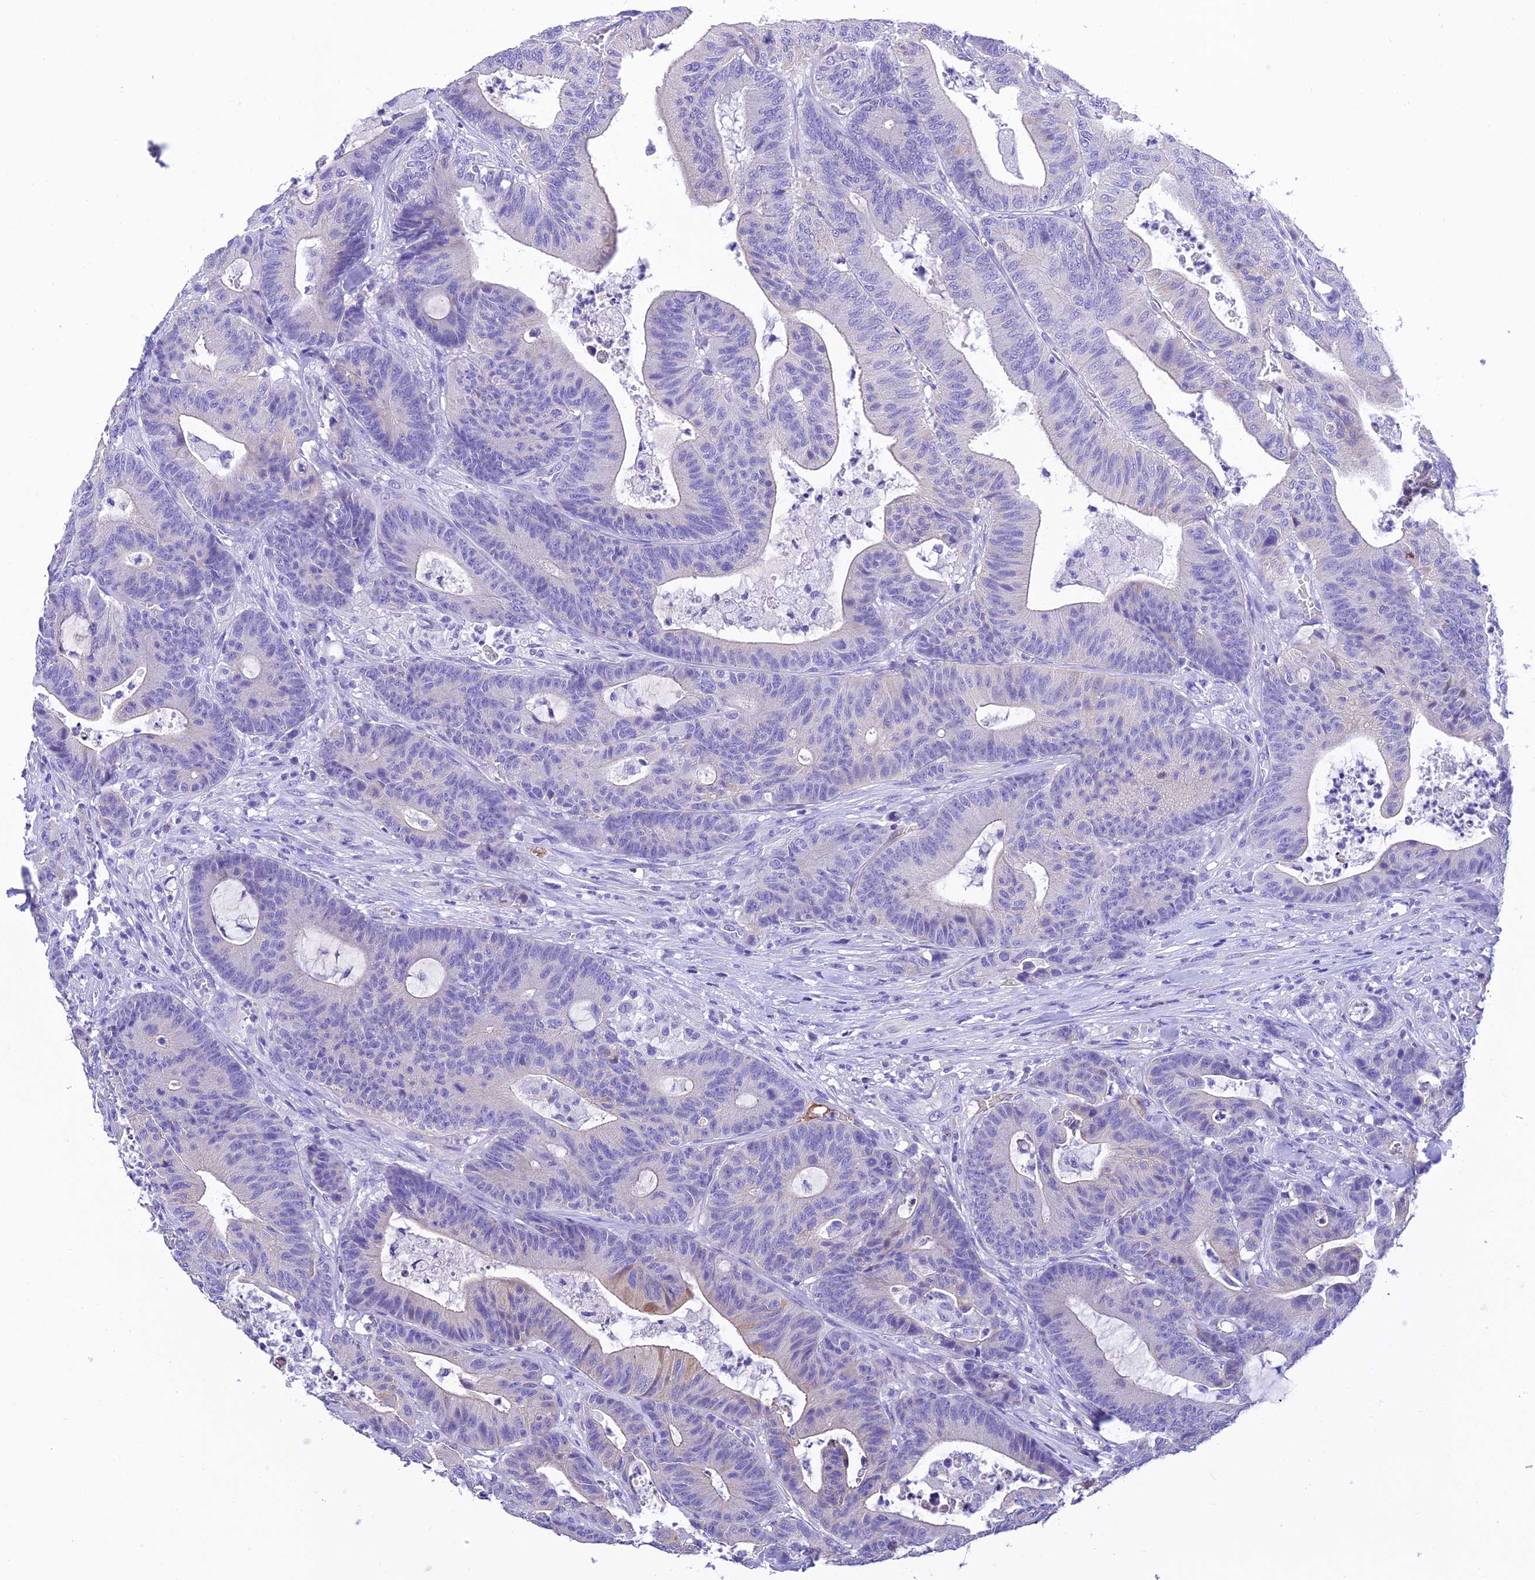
{"staining": {"intensity": "negative", "quantity": "none", "location": "none"}, "tissue": "colorectal cancer", "cell_type": "Tumor cells", "image_type": "cancer", "snomed": [{"axis": "morphology", "description": "Adenocarcinoma, NOS"}, {"axis": "topography", "description": "Colon"}], "caption": "There is no significant staining in tumor cells of adenocarcinoma (colorectal).", "gene": "MS4A5", "patient": {"sex": "female", "age": 84}}